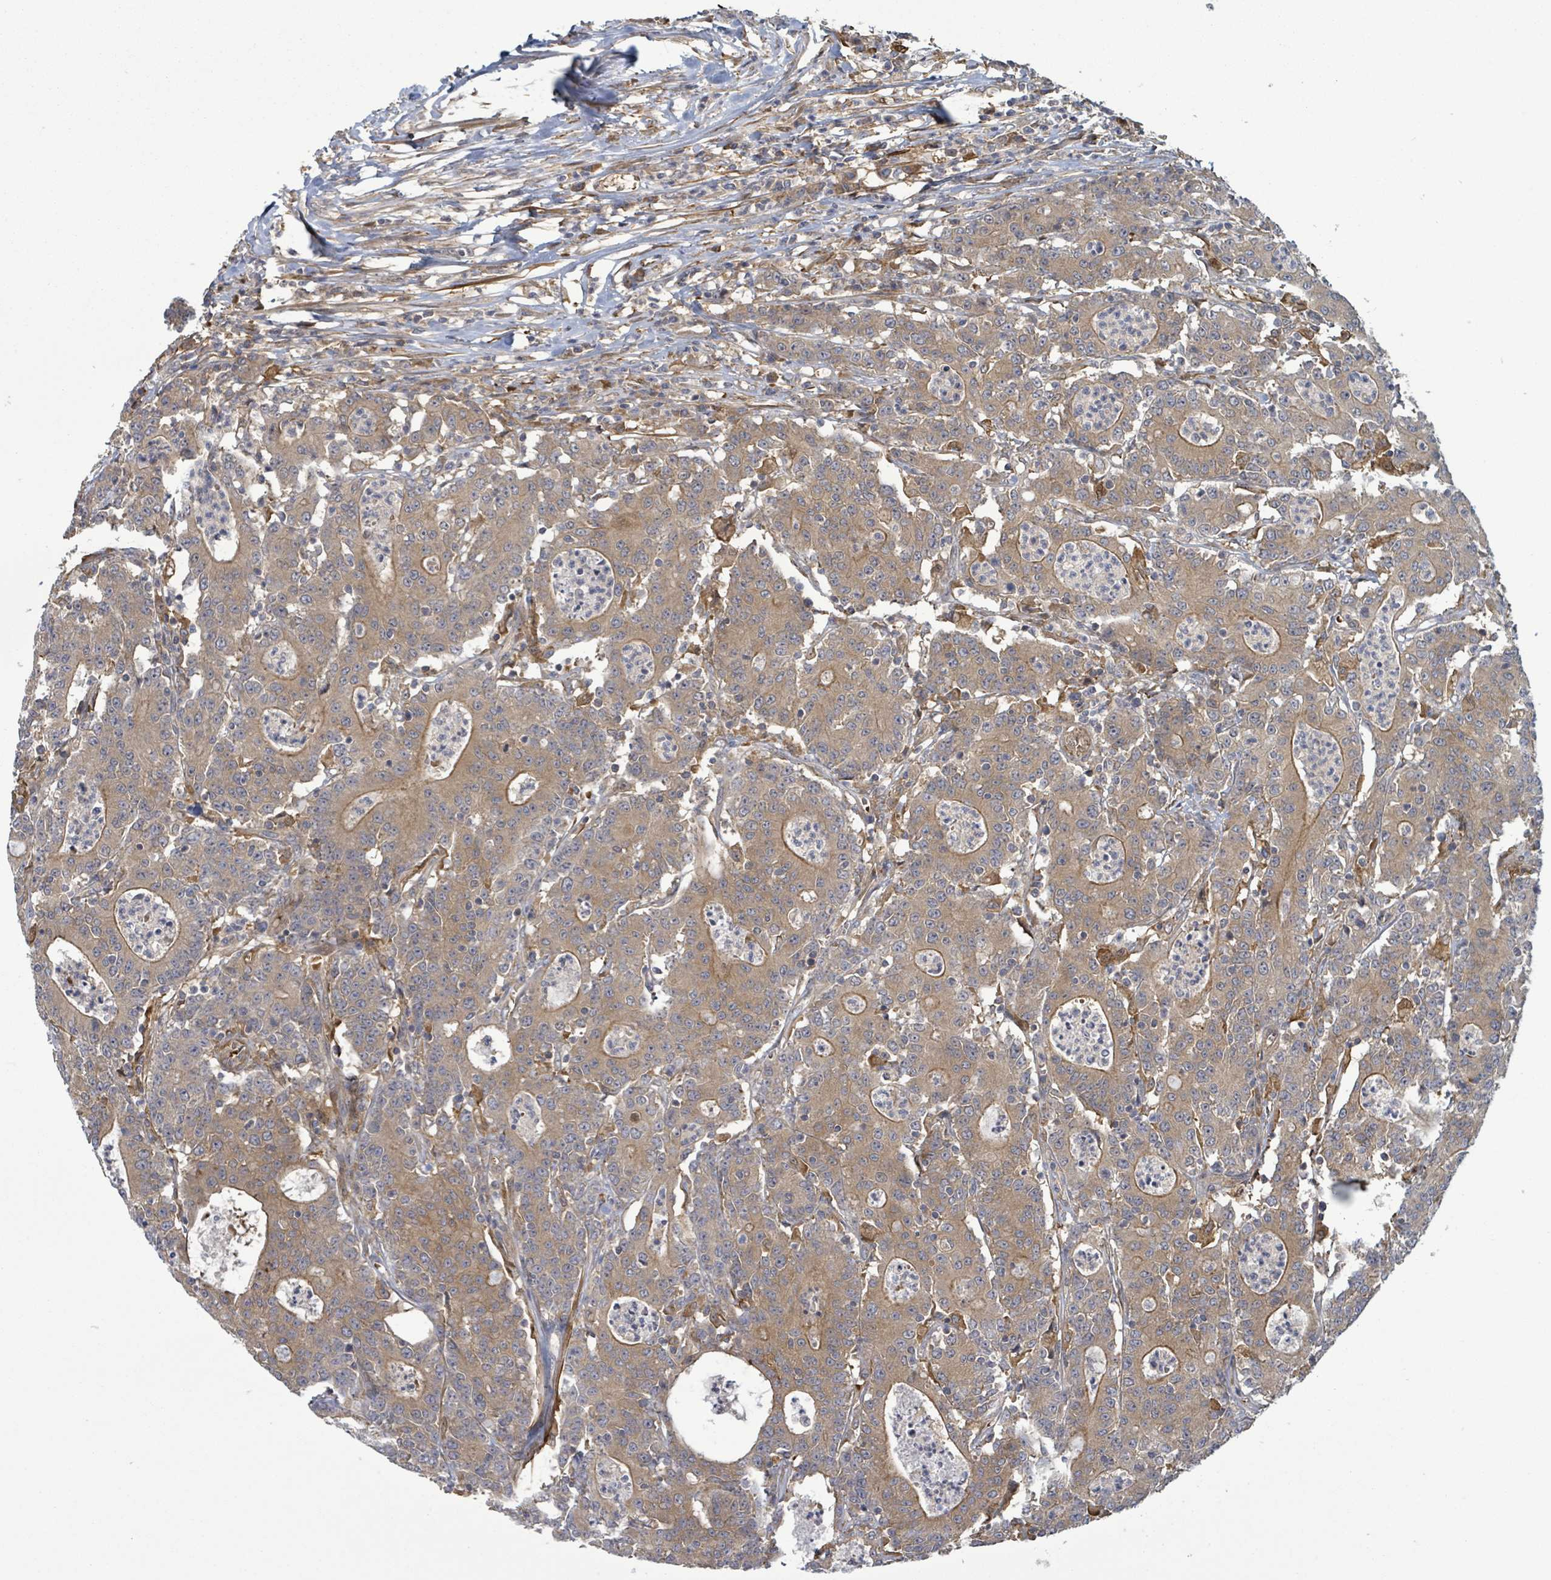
{"staining": {"intensity": "moderate", "quantity": ">75%", "location": "cytoplasmic/membranous"}, "tissue": "colorectal cancer", "cell_type": "Tumor cells", "image_type": "cancer", "snomed": [{"axis": "morphology", "description": "Adenocarcinoma, NOS"}, {"axis": "topography", "description": "Colon"}], "caption": "Colorectal cancer was stained to show a protein in brown. There is medium levels of moderate cytoplasmic/membranous expression in approximately >75% of tumor cells.", "gene": "MAP3K6", "patient": {"sex": "male", "age": 83}}